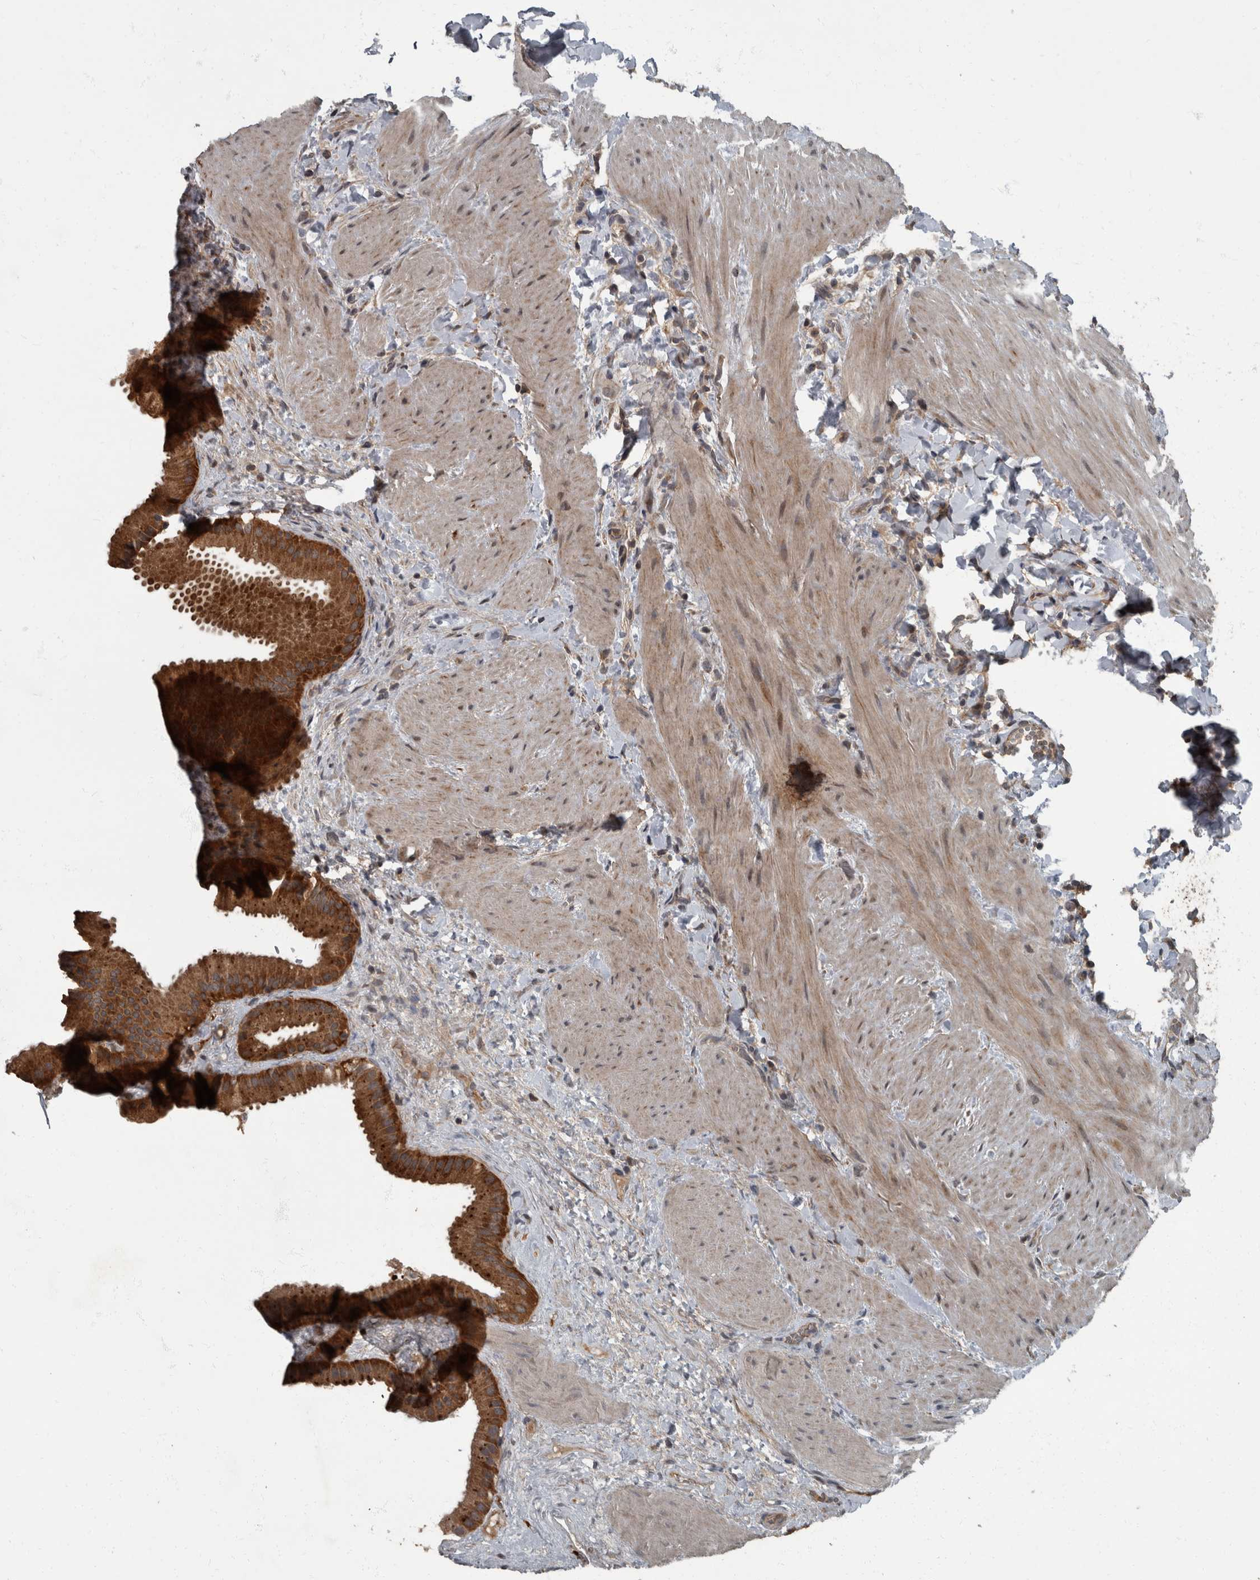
{"staining": {"intensity": "strong", "quantity": ">75%", "location": "cytoplasmic/membranous"}, "tissue": "gallbladder", "cell_type": "Glandular cells", "image_type": "normal", "snomed": [{"axis": "morphology", "description": "Normal tissue, NOS"}, {"axis": "topography", "description": "Gallbladder"}], "caption": "Immunohistochemistry of normal gallbladder shows high levels of strong cytoplasmic/membranous staining in approximately >75% of glandular cells.", "gene": "RABGGTB", "patient": {"sex": "male", "age": 55}}